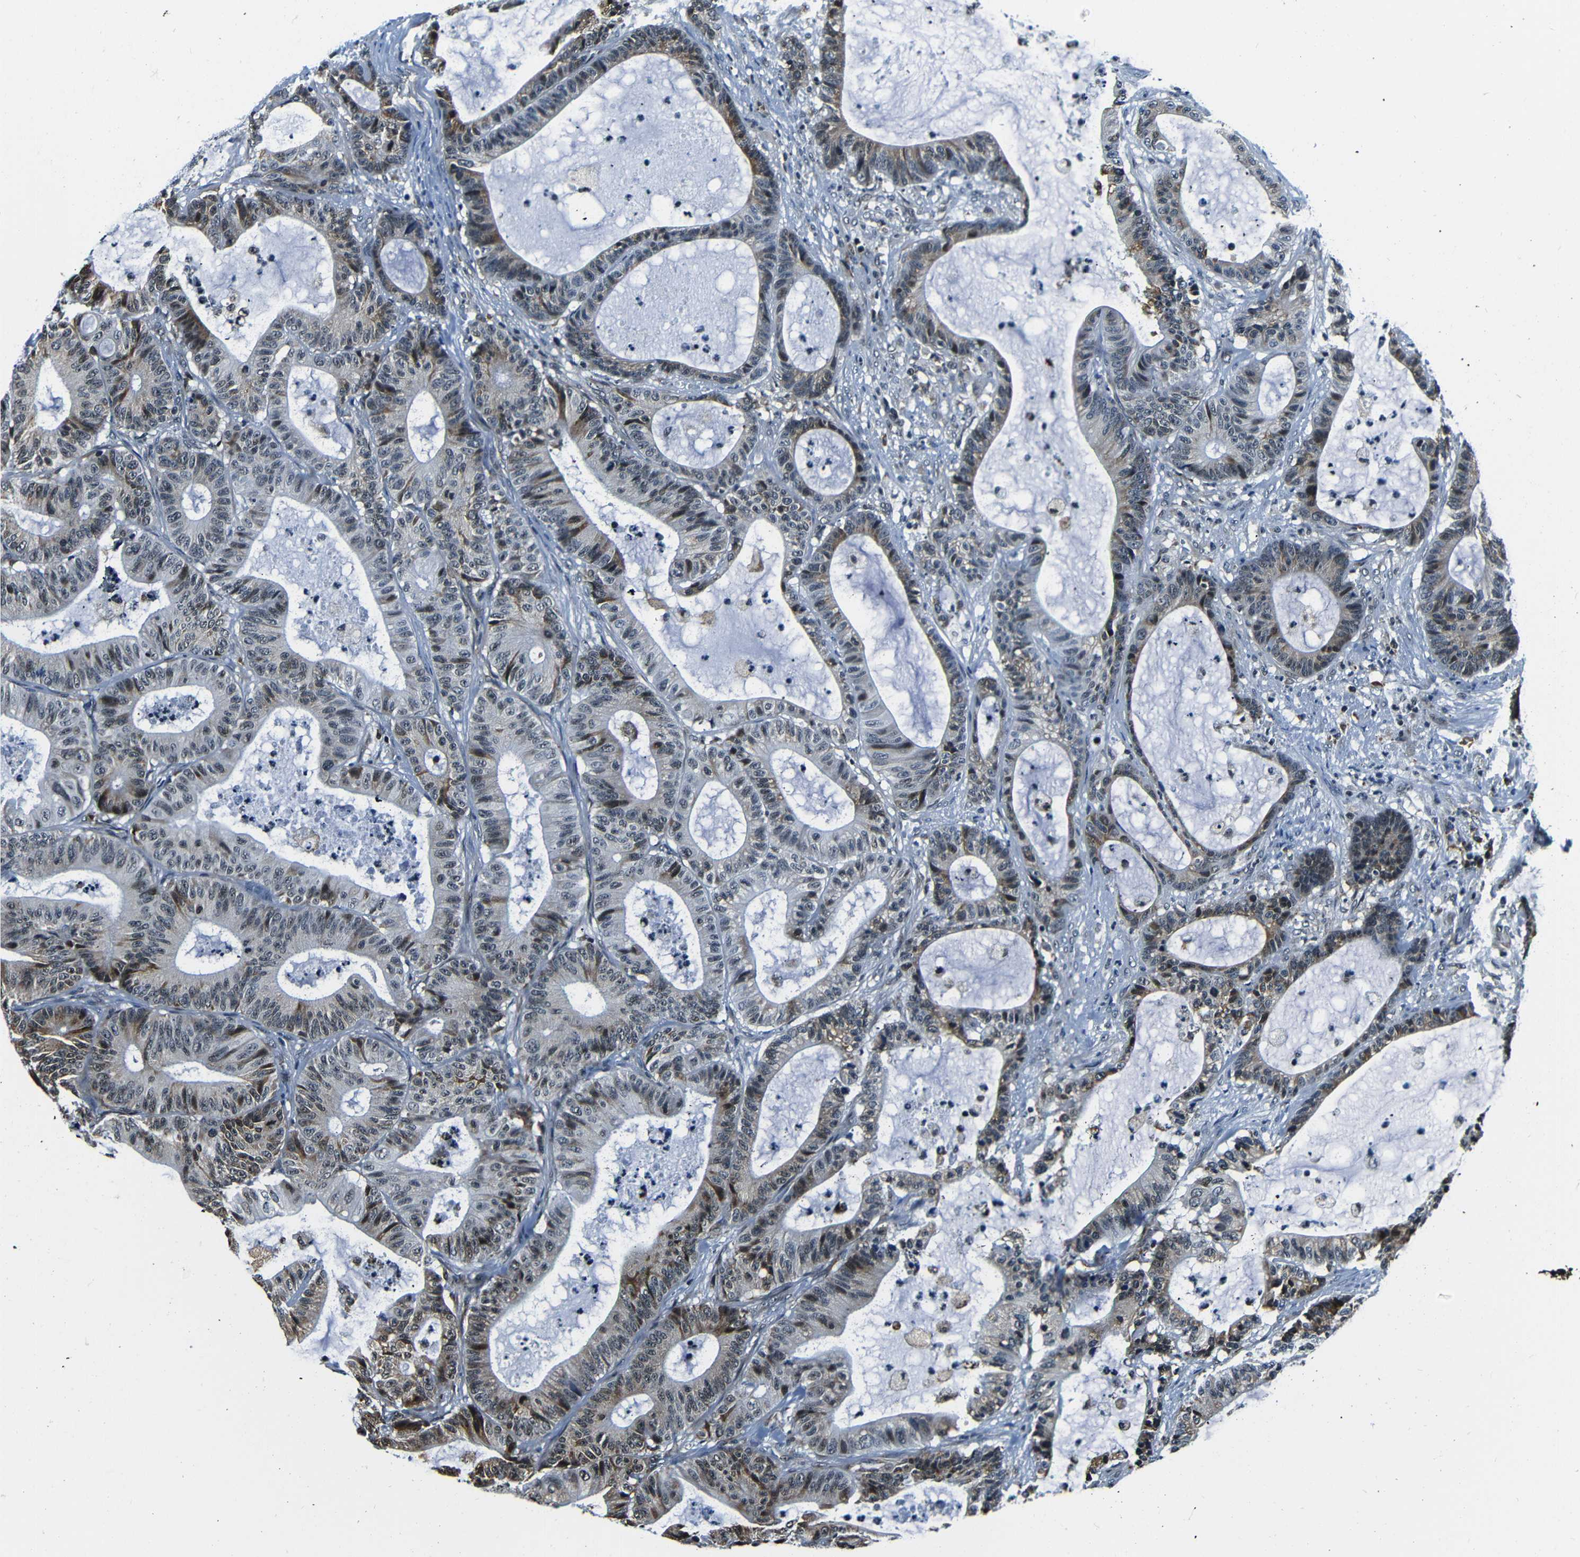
{"staining": {"intensity": "weak", "quantity": "<25%", "location": "cytoplasmic/membranous,nuclear"}, "tissue": "colorectal cancer", "cell_type": "Tumor cells", "image_type": "cancer", "snomed": [{"axis": "morphology", "description": "Adenocarcinoma, NOS"}, {"axis": "topography", "description": "Colon"}], "caption": "A micrograph of human colorectal adenocarcinoma is negative for staining in tumor cells. The staining was performed using DAB (3,3'-diaminobenzidine) to visualize the protein expression in brown, while the nuclei were stained in blue with hematoxylin (Magnification: 20x).", "gene": "NCBP3", "patient": {"sex": "female", "age": 84}}